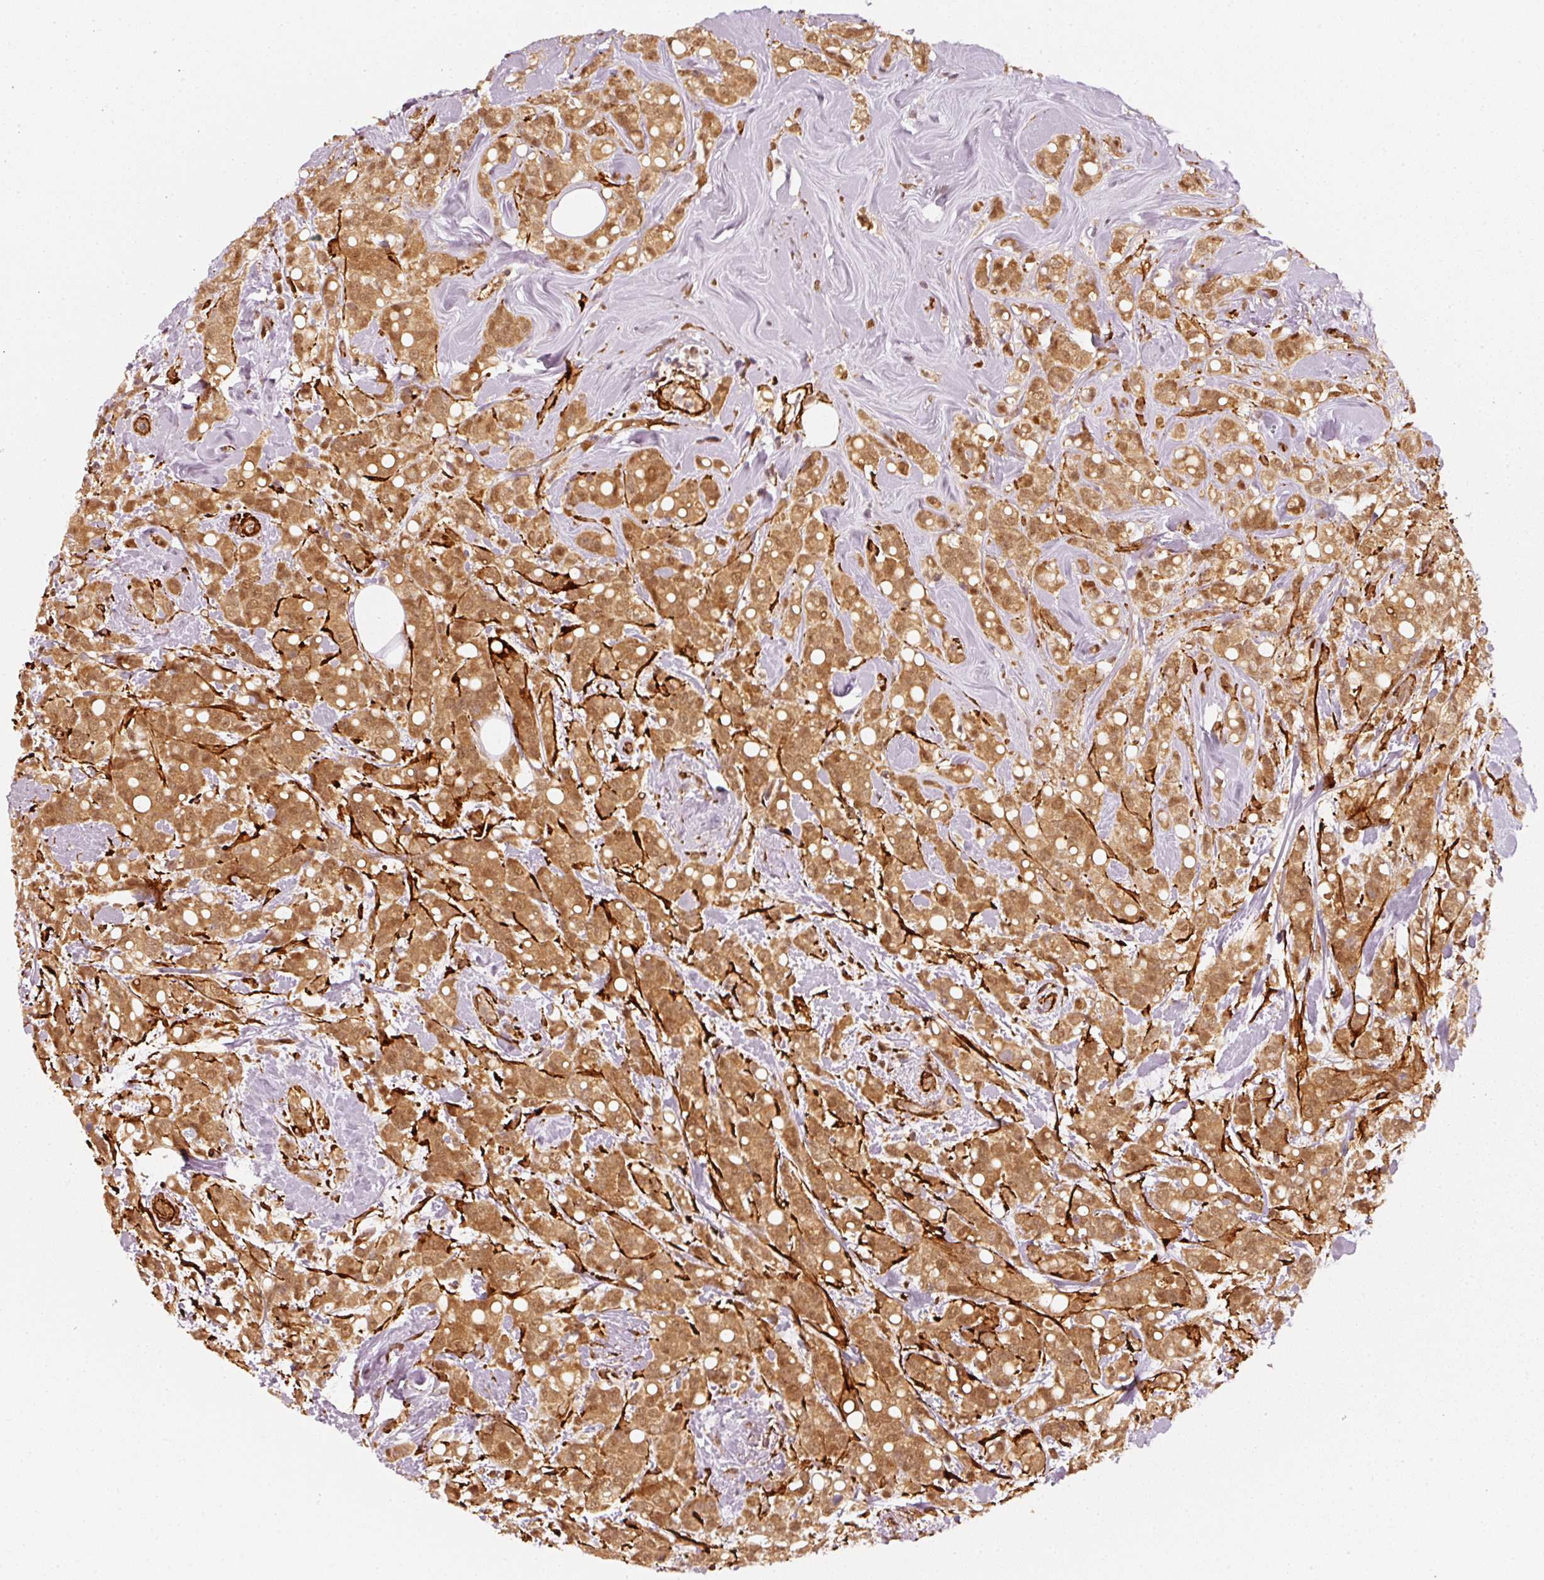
{"staining": {"intensity": "moderate", "quantity": ">75%", "location": "cytoplasmic/membranous,nuclear"}, "tissue": "breast cancer", "cell_type": "Tumor cells", "image_type": "cancer", "snomed": [{"axis": "morphology", "description": "Lobular carcinoma"}, {"axis": "topography", "description": "Breast"}], "caption": "A high-resolution image shows IHC staining of breast lobular carcinoma, which shows moderate cytoplasmic/membranous and nuclear staining in approximately >75% of tumor cells. (DAB IHC, brown staining for protein, blue staining for nuclei).", "gene": "PSMD1", "patient": {"sex": "female", "age": 68}}